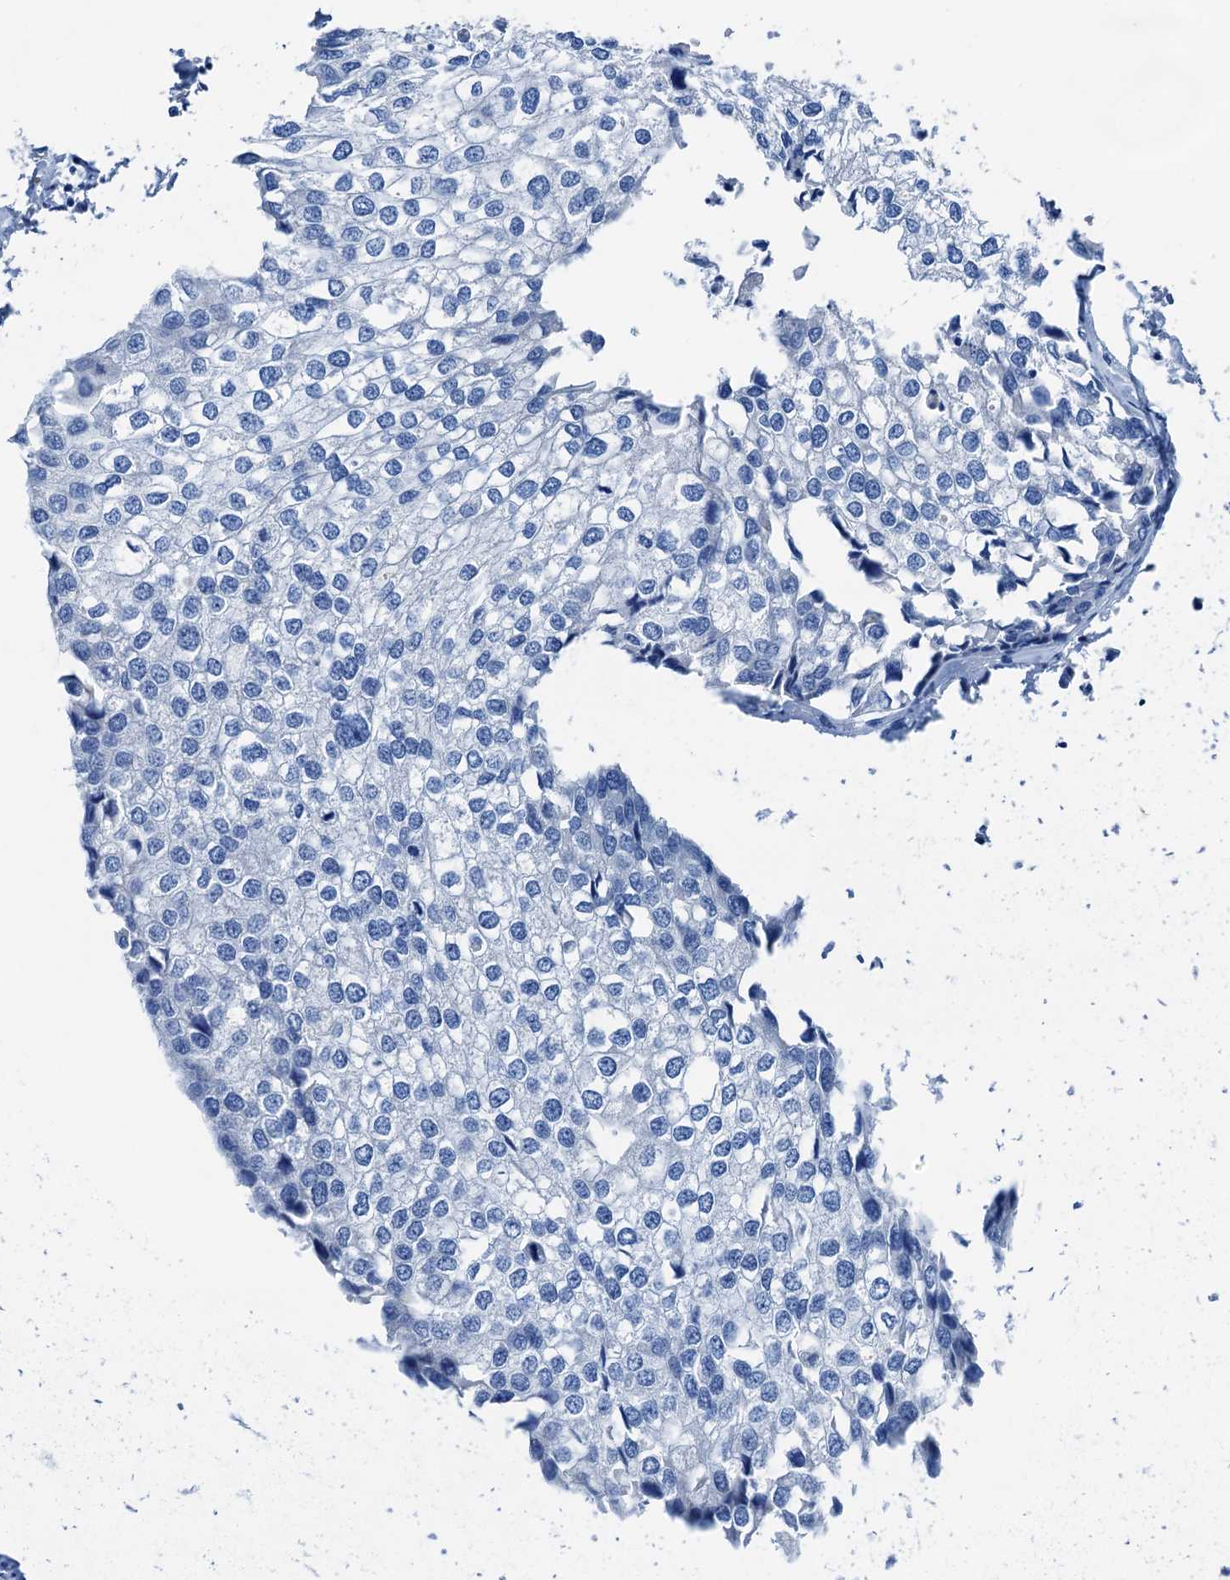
{"staining": {"intensity": "negative", "quantity": "none", "location": "none"}, "tissue": "urothelial cancer", "cell_type": "Tumor cells", "image_type": "cancer", "snomed": [{"axis": "morphology", "description": "Urothelial carcinoma, High grade"}, {"axis": "topography", "description": "Urinary bladder"}], "caption": "Immunohistochemistry (IHC) of human high-grade urothelial carcinoma displays no expression in tumor cells. (Immunohistochemistry (IHC), brightfield microscopy, high magnification).", "gene": "C1QTNF4", "patient": {"sex": "male", "age": 64}}